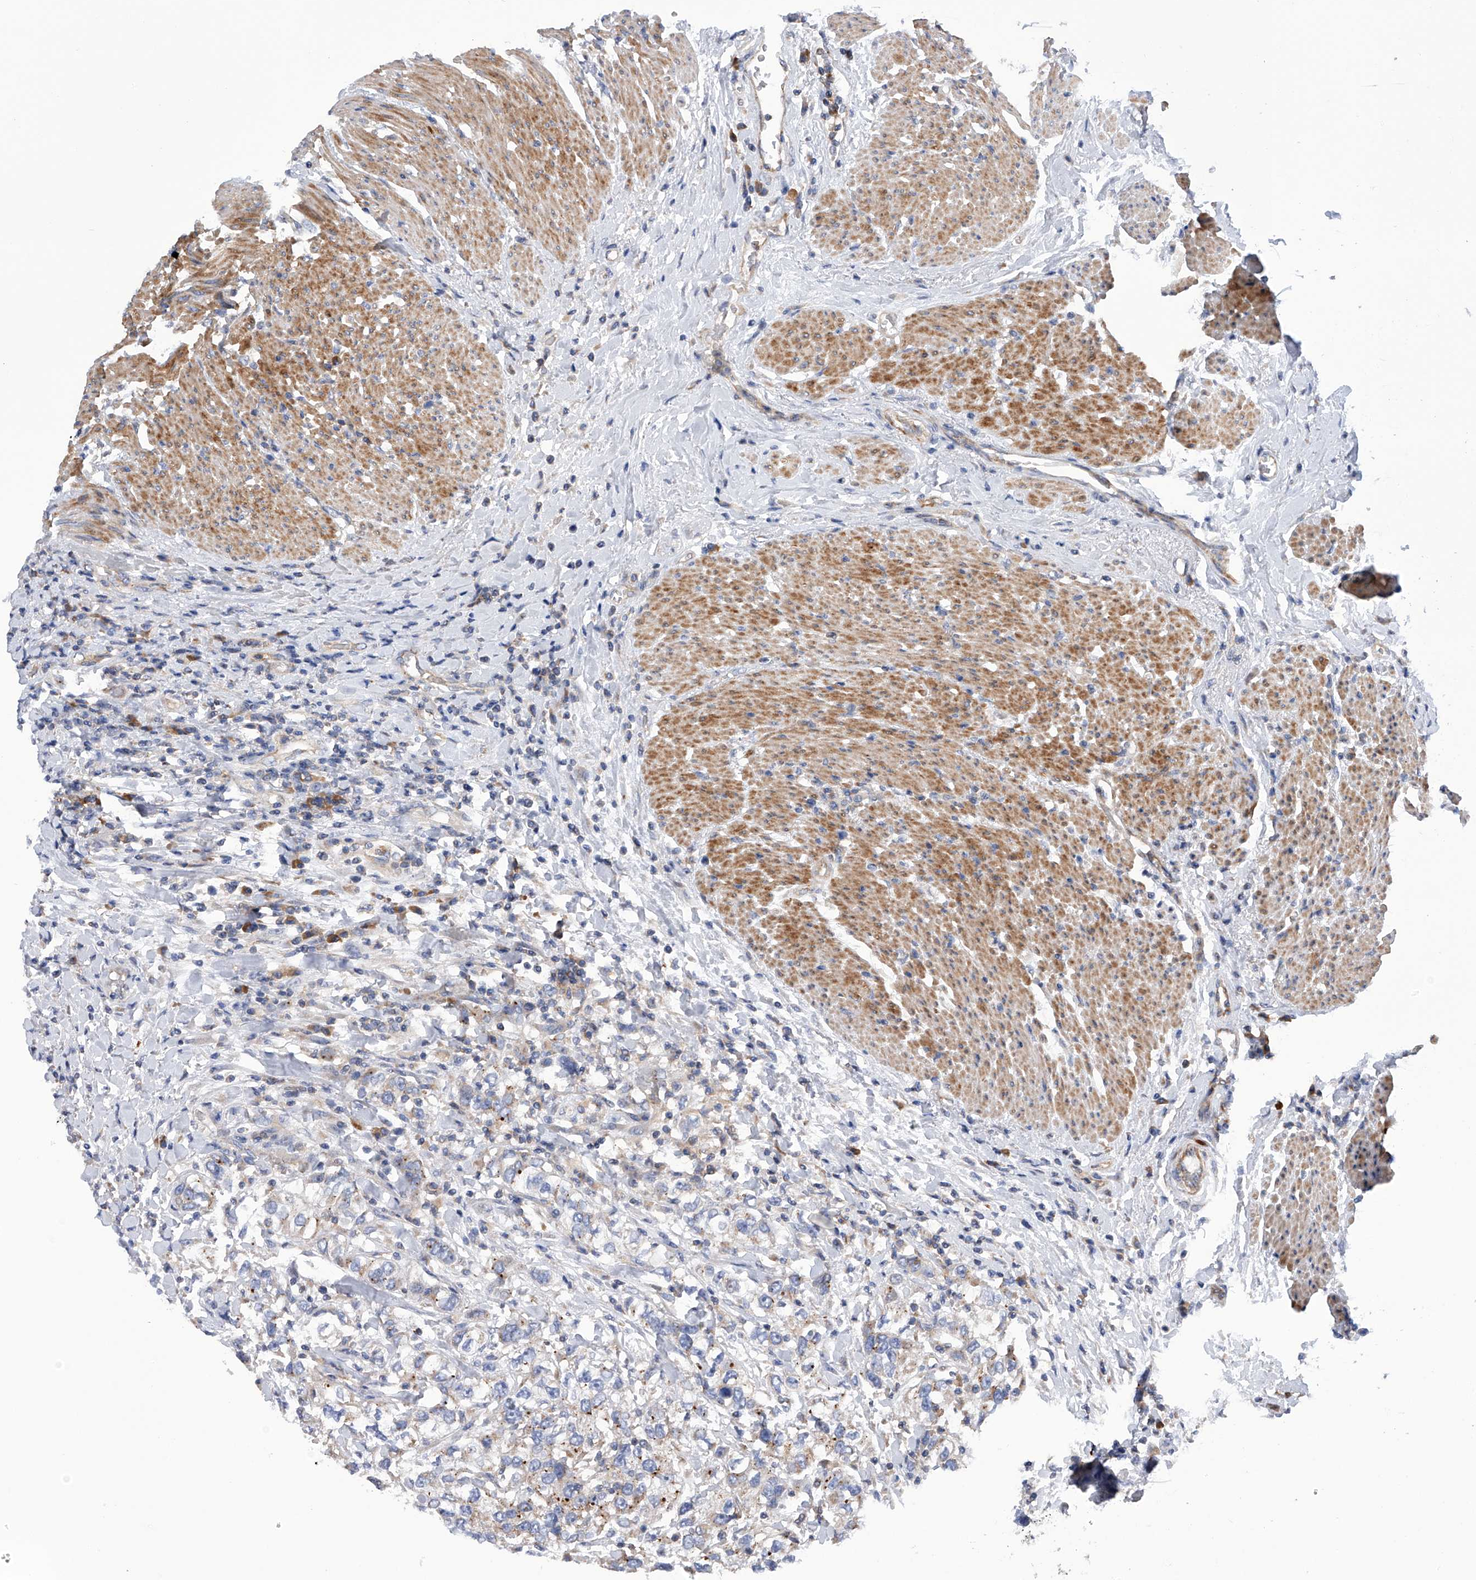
{"staining": {"intensity": "weak", "quantity": "25%-75%", "location": "cytoplasmic/membranous"}, "tissue": "urothelial cancer", "cell_type": "Tumor cells", "image_type": "cancer", "snomed": [{"axis": "morphology", "description": "Urothelial carcinoma, High grade"}, {"axis": "topography", "description": "Urinary bladder"}], "caption": "Tumor cells display weak cytoplasmic/membranous positivity in approximately 25%-75% of cells in high-grade urothelial carcinoma.", "gene": "MLYCD", "patient": {"sex": "female", "age": 80}}